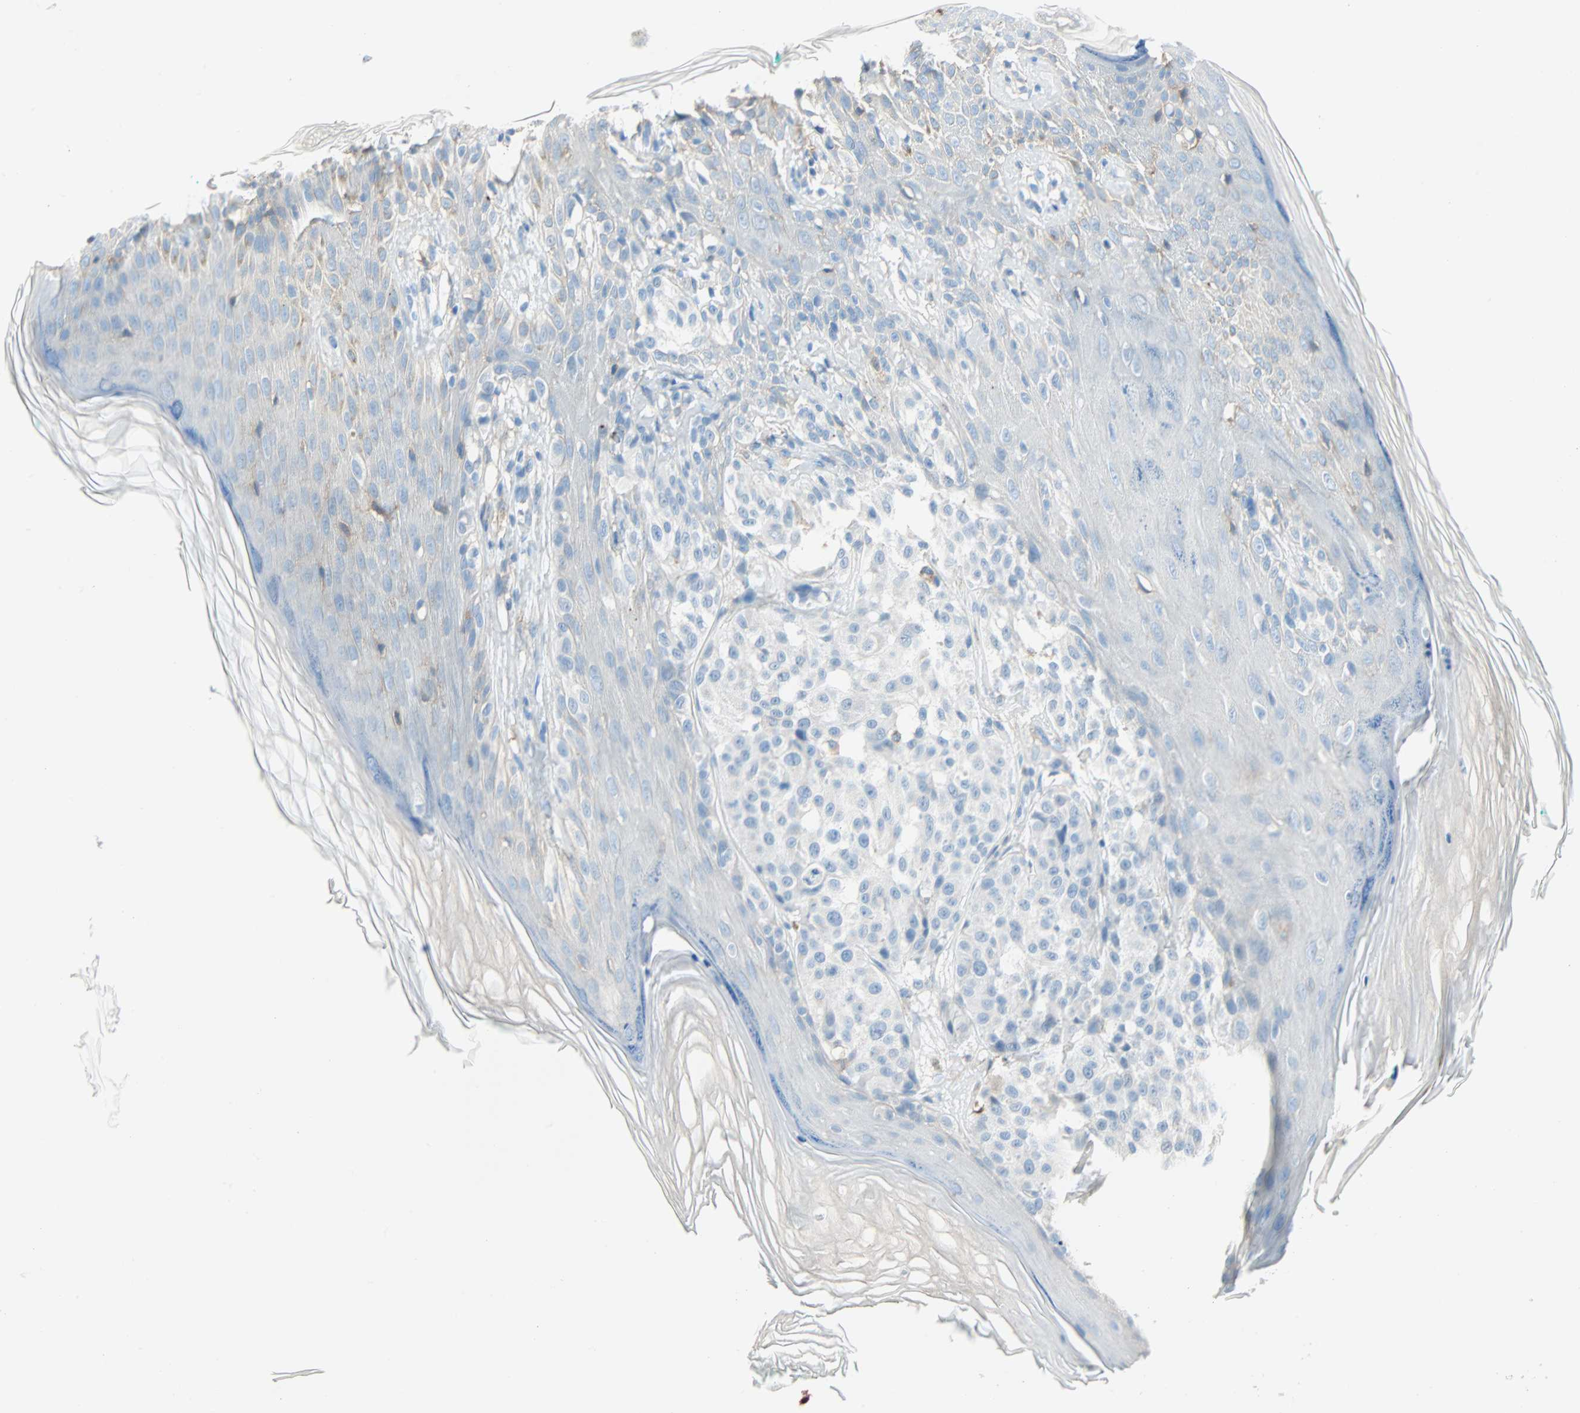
{"staining": {"intensity": "negative", "quantity": "none", "location": "none"}, "tissue": "melanoma", "cell_type": "Tumor cells", "image_type": "cancer", "snomed": [{"axis": "morphology", "description": "Malignant melanoma, NOS"}, {"axis": "topography", "description": "Skin"}], "caption": "IHC of malignant melanoma shows no positivity in tumor cells.", "gene": "CLEC4A", "patient": {"sex": "female", "age": 46}}